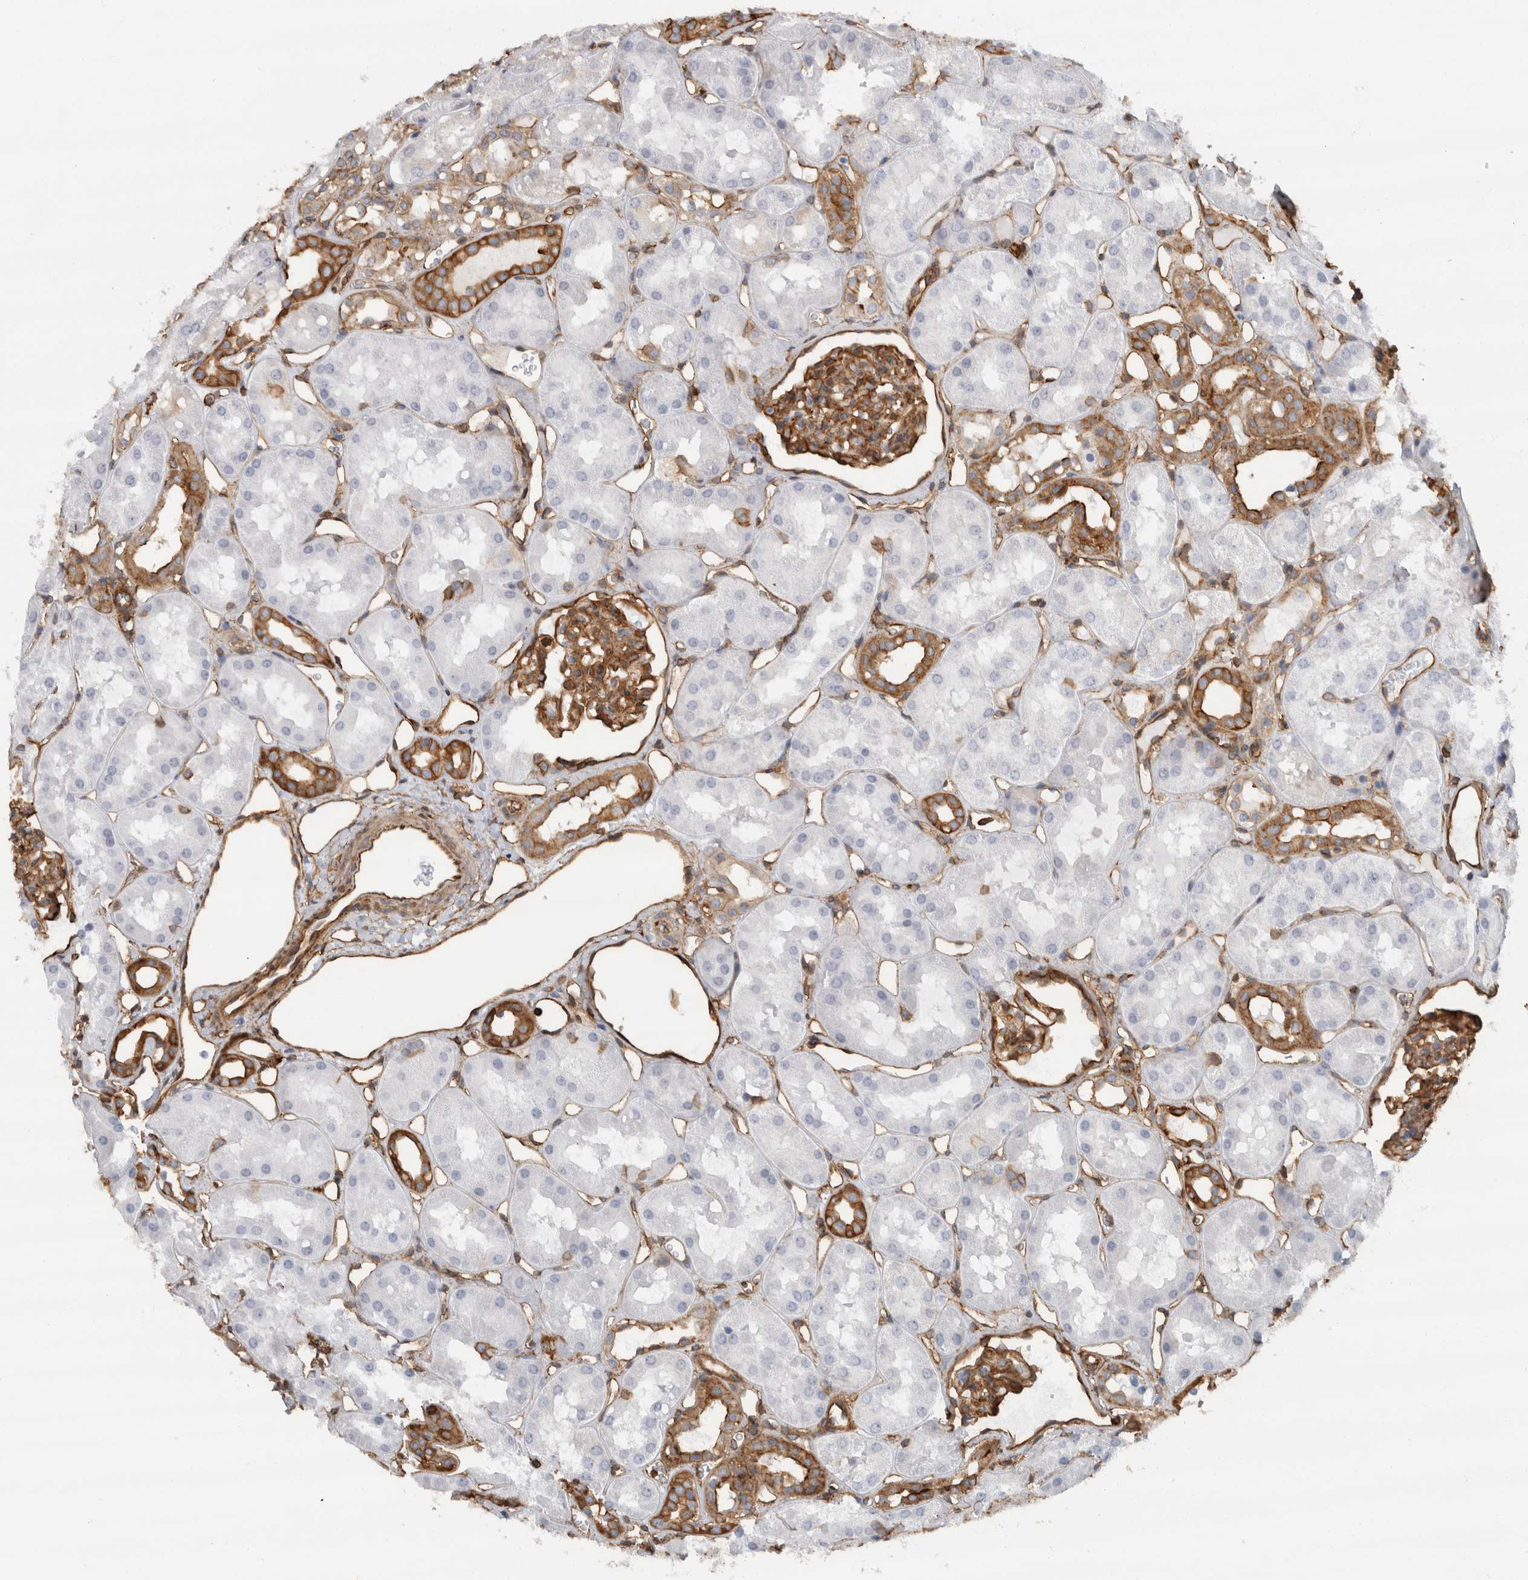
{"staining": {"intensity": "strong", "quantity": ">75%", "location": "cytoplasmic/membranous"}, "tissue": "kidney", "cell_type": "Cells in glomeruli", "image_type": "normal", "snomed": [{"axis": "morphology", "description": "Normal tissue, NOS"}, {"axis": "topography", "description": "Kidney"}], "caption": "Strong cytoplasmic/membranous expression is identified in approximately >75% of cells in glomeruli in benign kidney.", "gene": "AHNAK", "patient": {"sex": "male", "age": 16}}